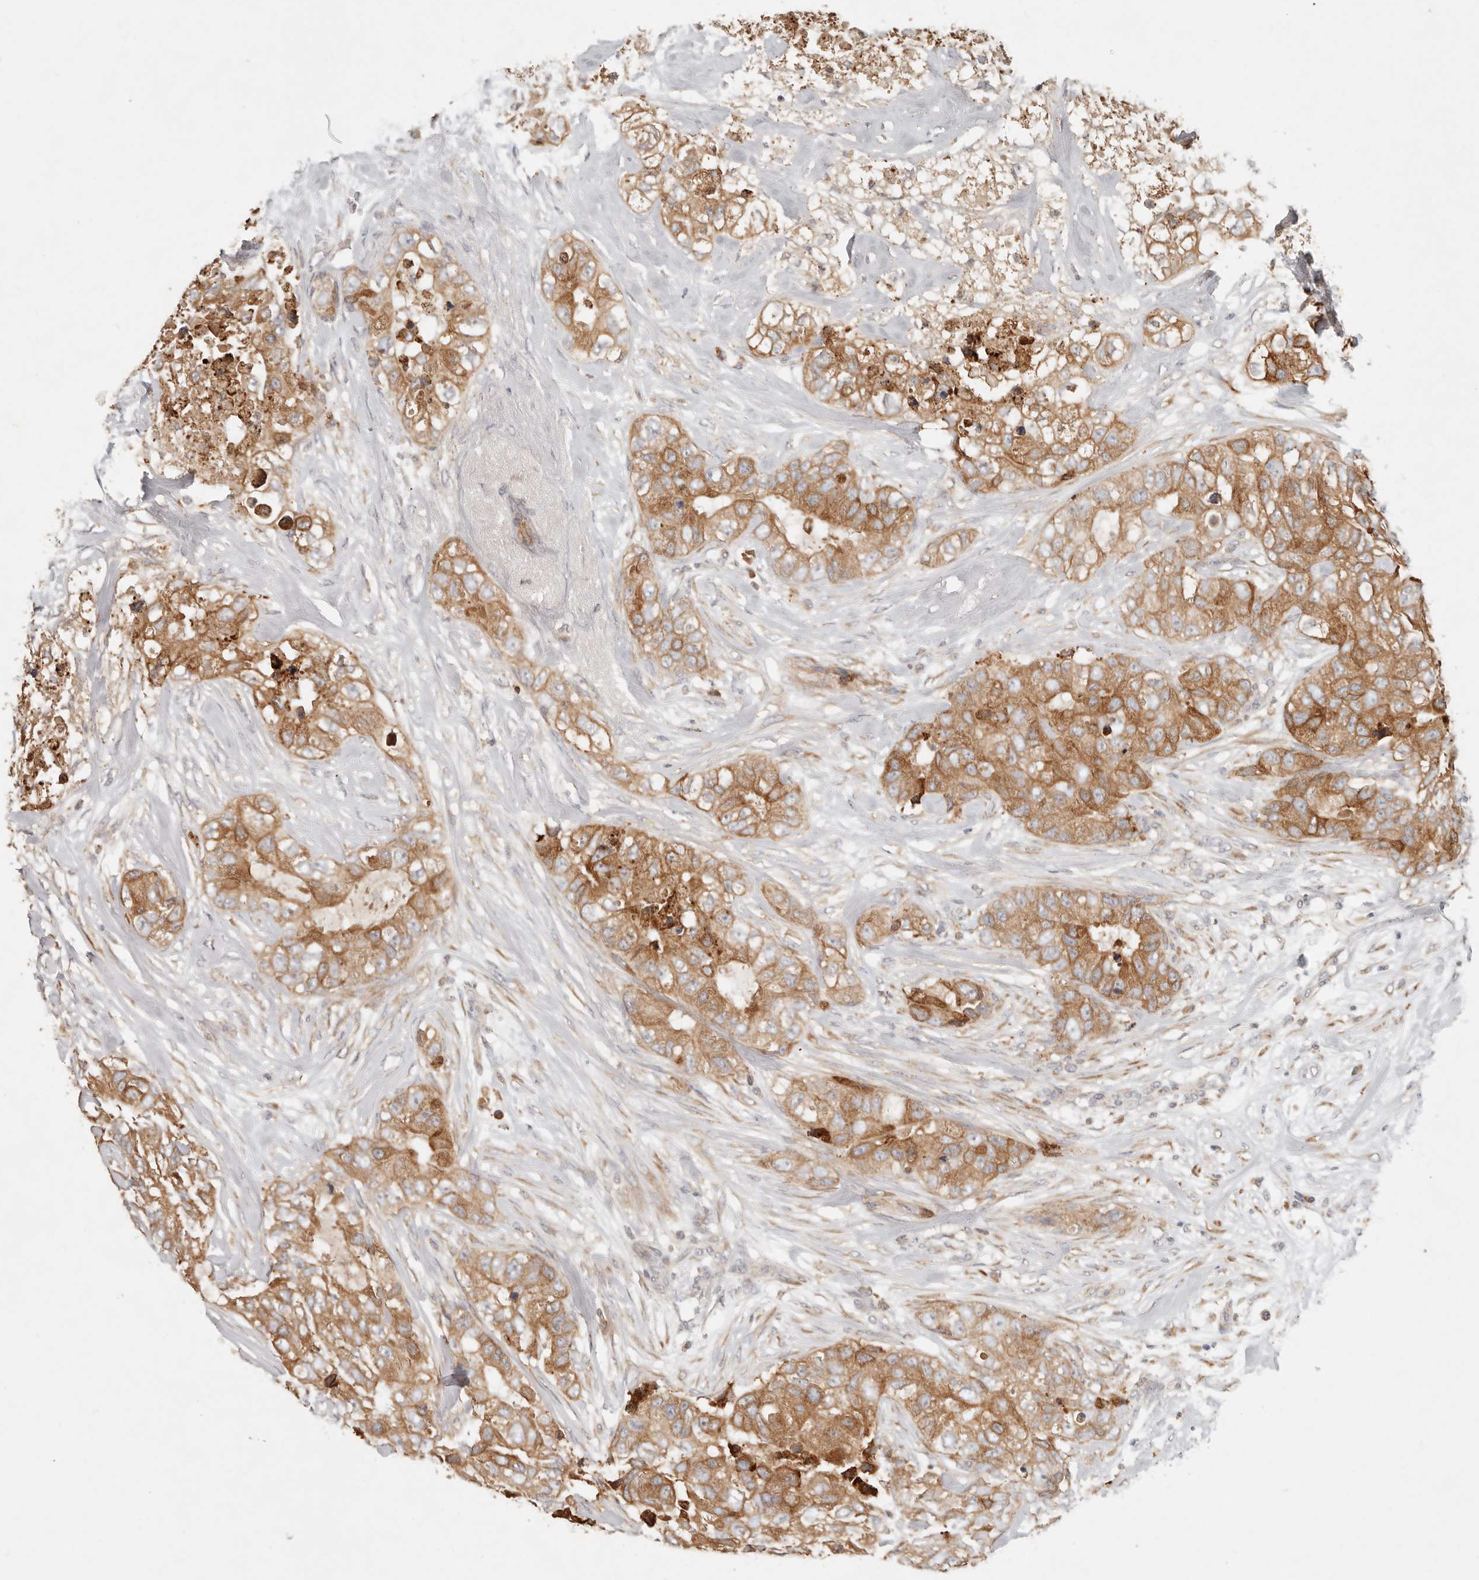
{"staining": {"intensity": "moderate", "quantity": ">75%", "location": "cytoplasmic/membranous"}, "tissue": "breast cancer", "cell_type": "Tumor cells", "image_type": "cancer", "snomed": [{"axis": "morphology", "description": "Duct carcinoma"}, {"axis": "topography", "description": "Breast"}], "caption": "This micrograph demonstrates immunohistochemistry staining of human invasive ductal carcinoma (breast), with medium moderate cytoplasmic/membranous expression in approximately >75% of tumor cells.", "gene": "ARHGEF10L", "patient": {"sex": "female", "age": 62}}